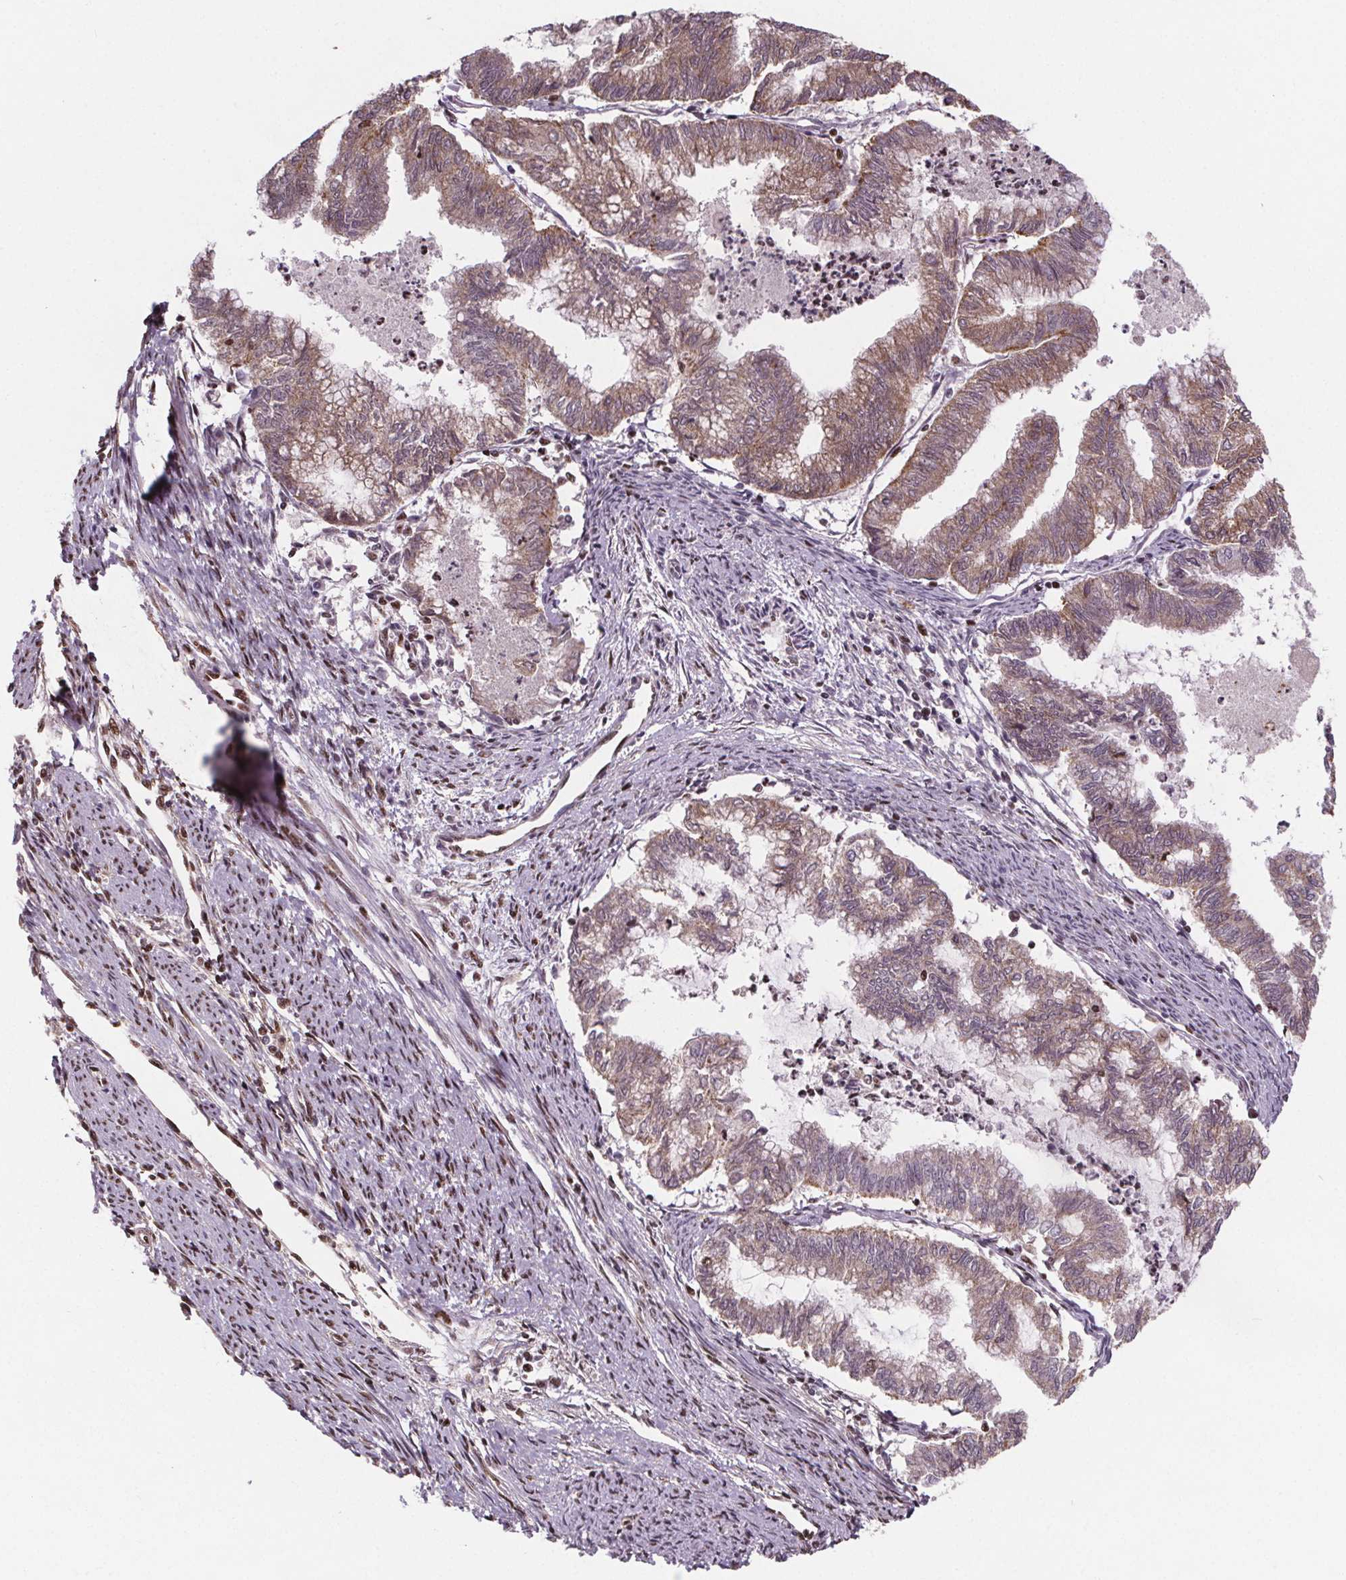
{"staining": {"intensity": "weak", "quantity": ">75%", "location": "cytoplasmic/membranous"}, "tissue": "endometrial cancer", "cell_type": "Tumor cells", "image_type": "cancer", "snomed": [{"axis": "morphology", "description": "Adenocarcinoma, NOS"}, {"axis": "topography", "description": "Endometrium"}], "caption": "Tumor cells demonstrate low levels of weak cytoplasmic/membranous positivity in about >75% of cells in human endometrial cancer.", "gene": "JARID2", "patient": {"sex": "female", "age": 79}}